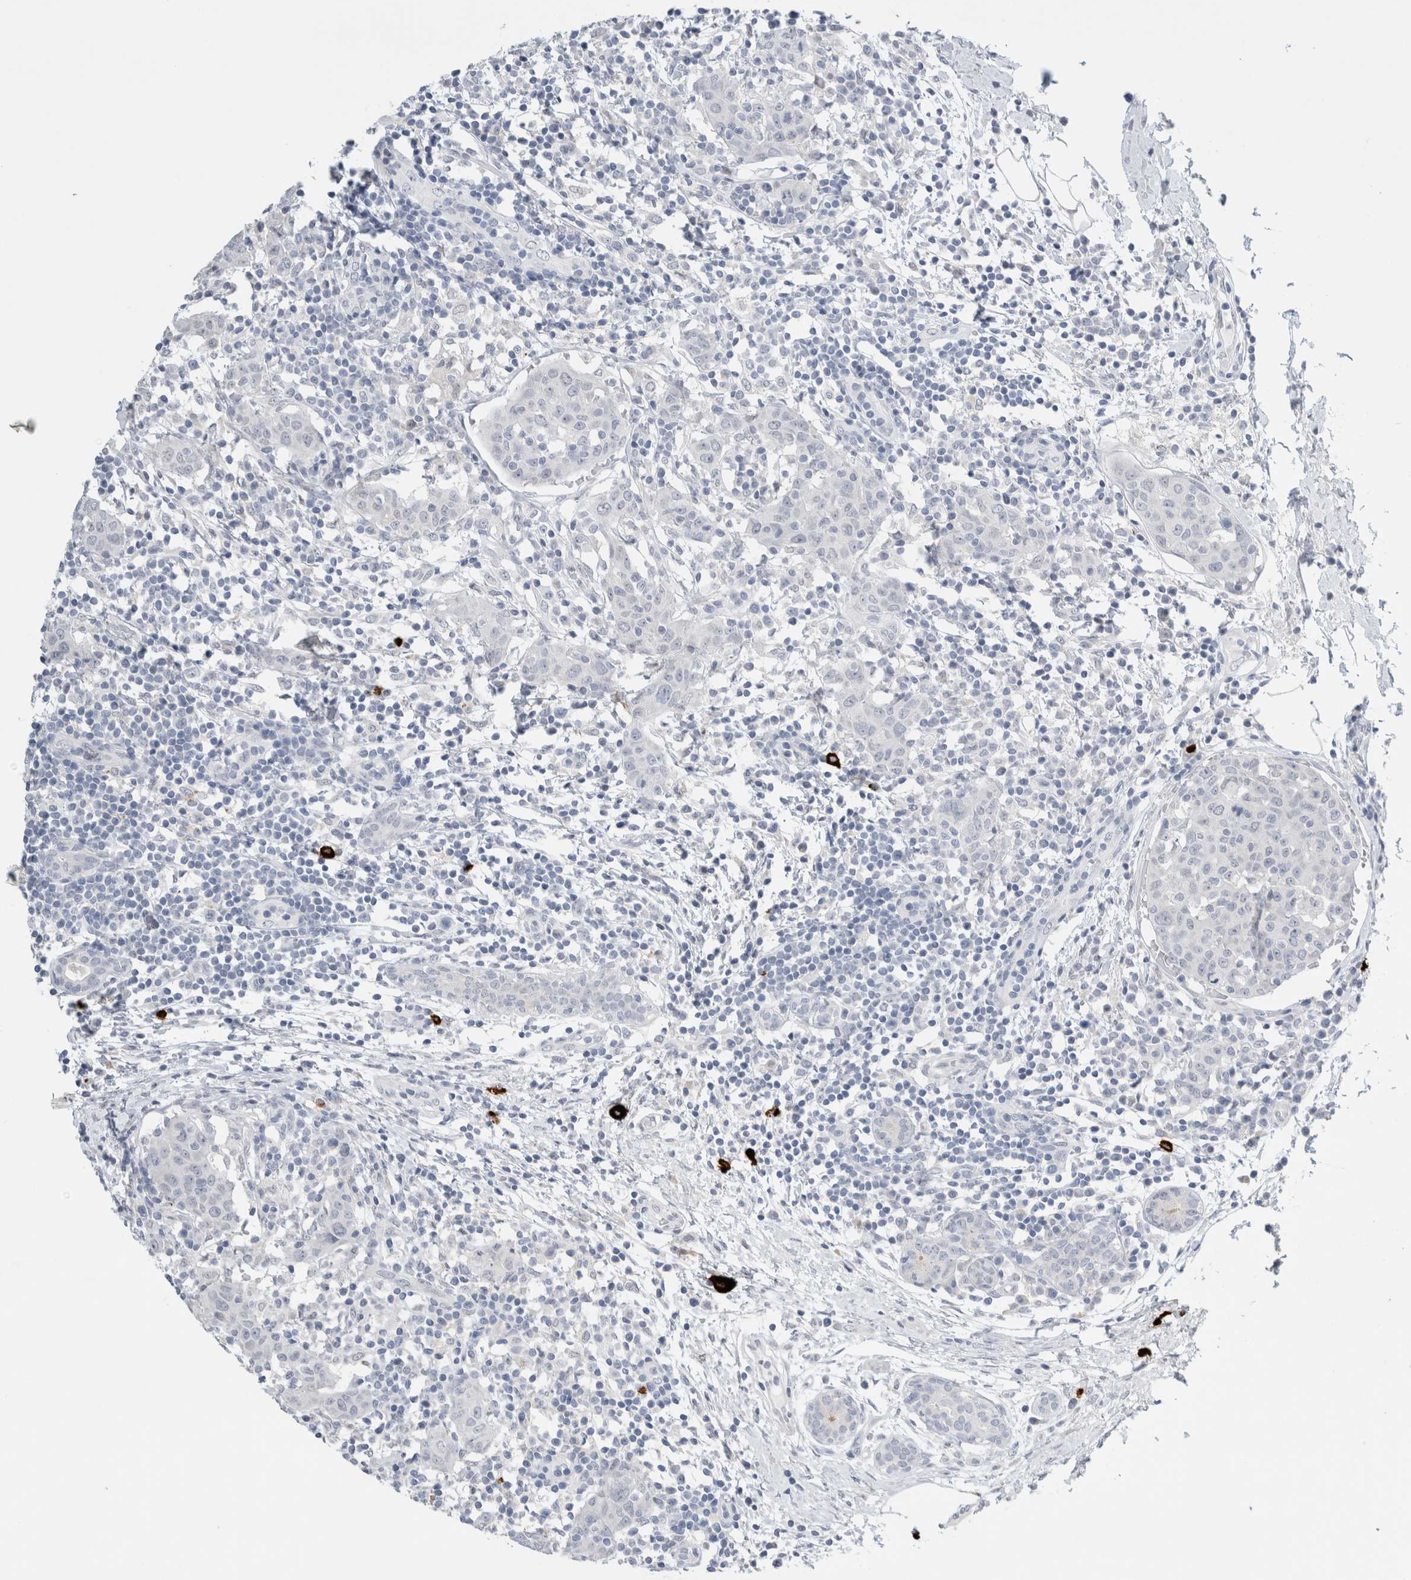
{"staining": {"intensity": "negative", "quantity": "none", "location": "none"}, "tissue": "breast cancer", "cell_type": "Tumor cells", "image_type": "cancer", "snomed": [{"axis": "morphology", "description": "Normal tissue, NOS"}, {"axis": "morphology", "description": "Duct carcinoma"}, {"axis": "topography", "description": "Breast"}], "caption": "Immunohistochemistry (IHC) micrograph of human breast cancer (invasive ductal carcinoma) stained for a protein (brown), which reveals no expression in tumor cells.", "gene": "SLC22A12", "patient": {"sex": "female", "age": 37}}